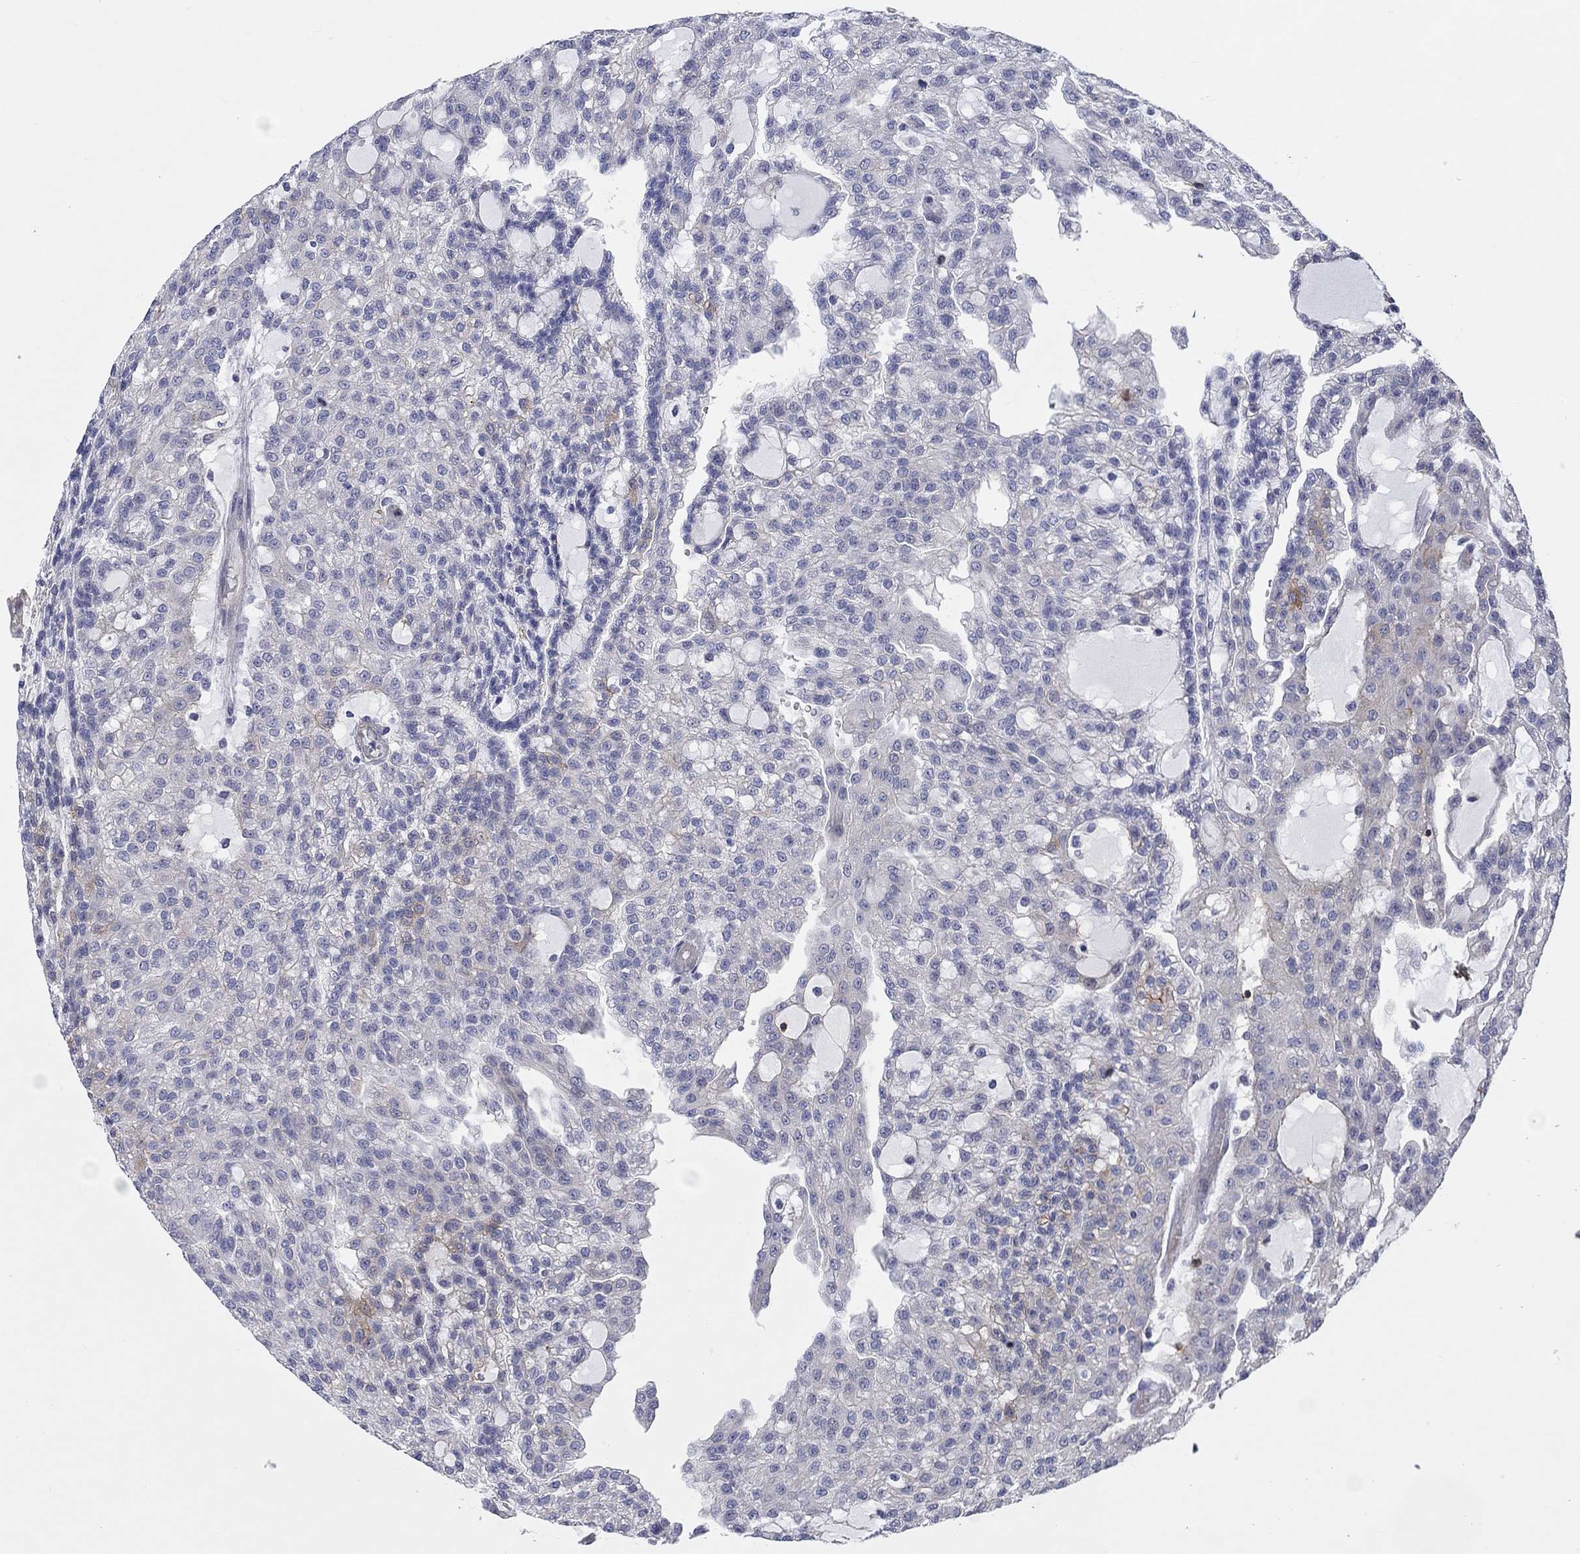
{"staining": {"intensity": "weak", "quantity": "<25%", "location": "cytoplasmic/membranous"}, "tissue": "renal cancer", "cell_type": "Tumor cells", "image_type": "cancer", "snomed": [{"axis": "morphology", "description": "Adenocarcinoma, NOS"}, {"axis": "topography", "description": "Kidney"}], "caption": "This is an IHC micrograph of human renal cancer. There is no expression in tumor cells.", "gene": "SIT1", "patient": {"sex": "male", "age": 63}}